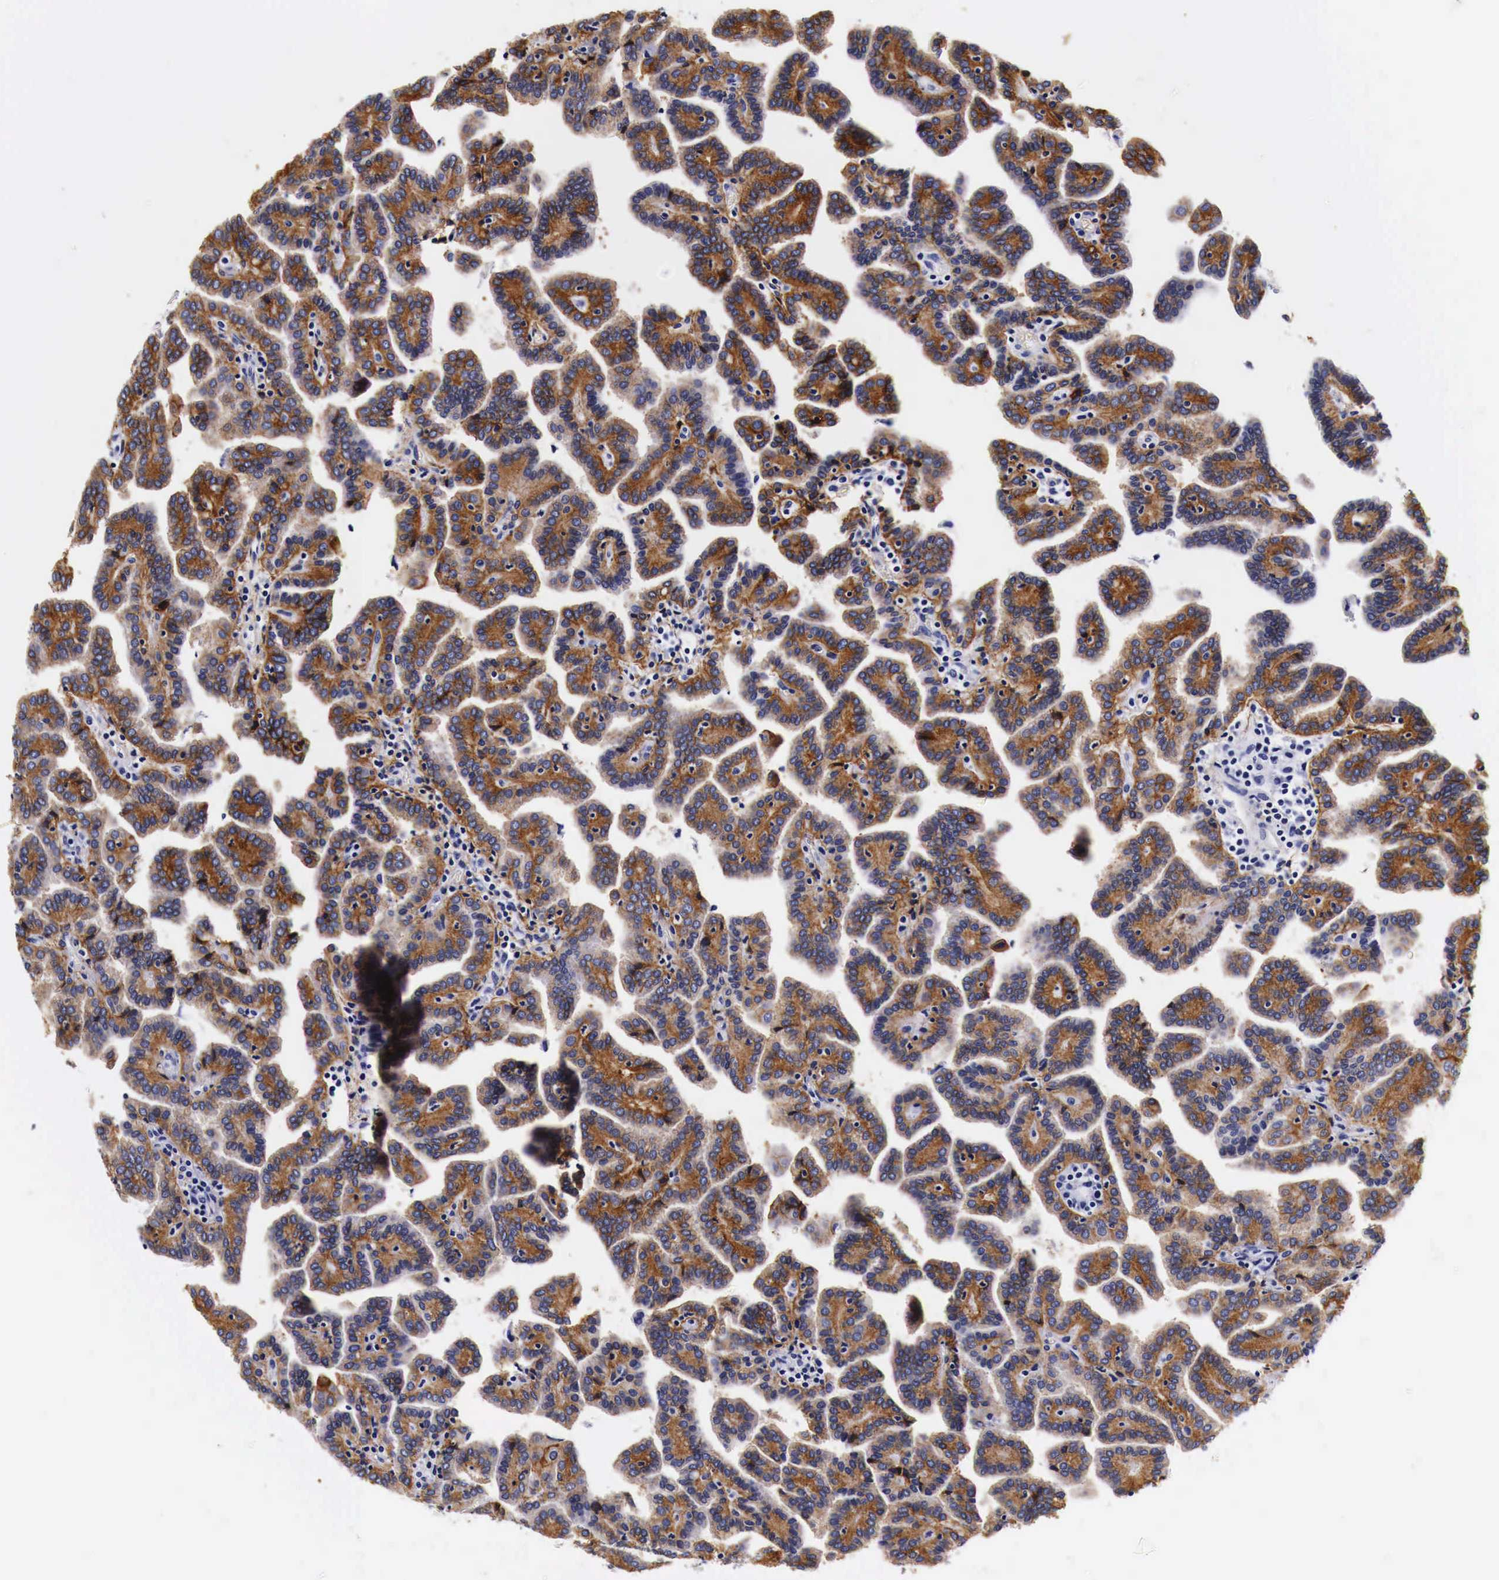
{"staining": {"intensity": "moderate", "quantity": ">75%", "location": "cytoplasmic/membranous"}, "tissue": "renal cancer", "cell_type": "Tumor cells", "image_type": "cancer", "snomed": [{"axis": "morphology", "description": "Adenocarcinoma, NOS"}, {"axis": "topography", "description": "Kidney"}], "caption": "About >75% of tumor cells in human renal cancer demonstrate moderate cytoplasmic/membranous protein expression as visualized by brown immunohistochemical staining.", "gene": "EGFR", "patient": {"sex": "male", "age": 61}}